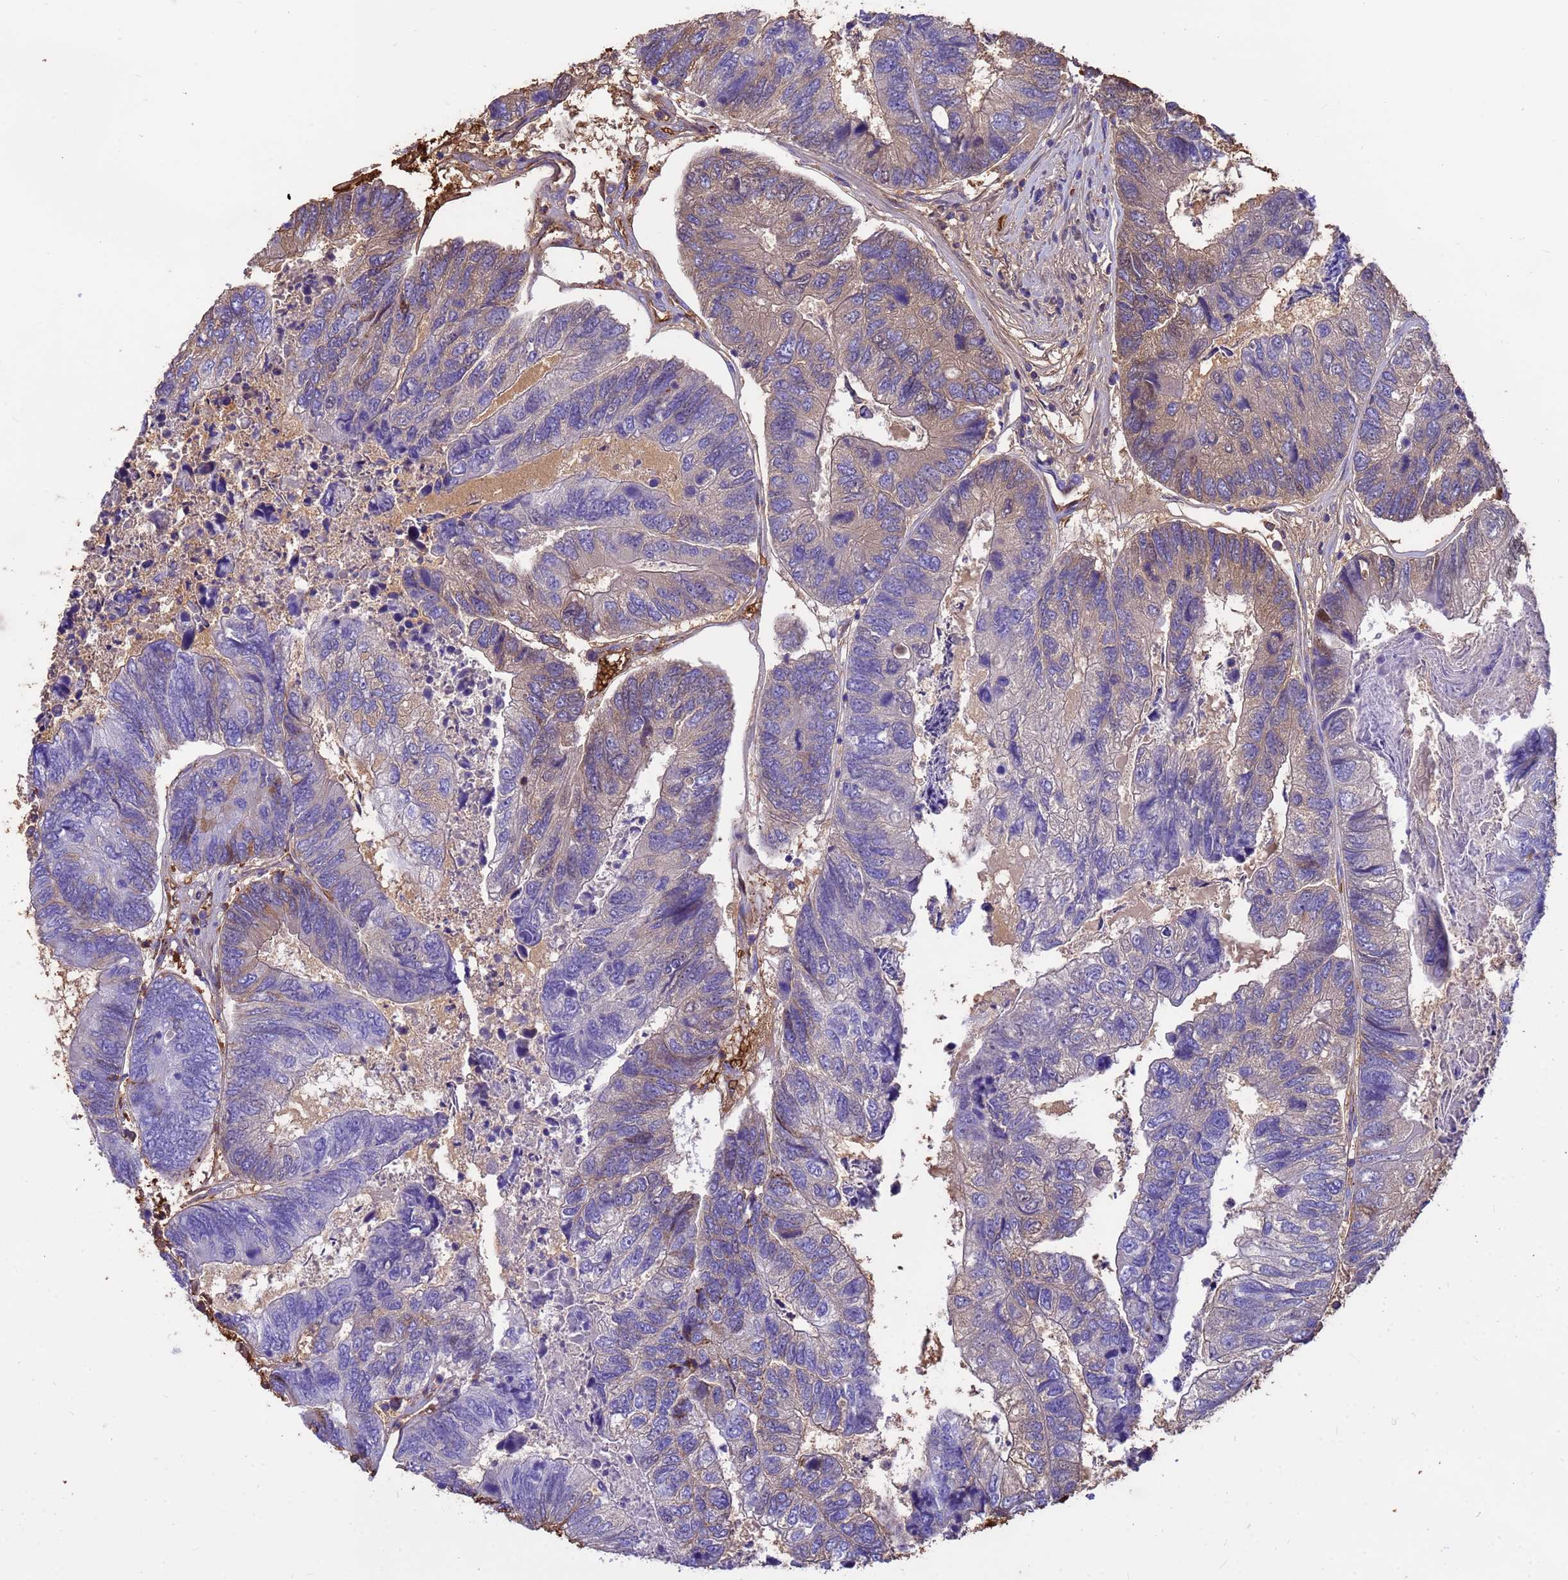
{"staining": {"intensity": "weak", "quantity": "<25%", "location": "cytoplasmic/membranous"}, "tissue": "colorectal cancer", "cell_type": "Tumor cells", "image_type": "cancer", "snomed": [{"axis": "morphology", "description": "Adenocarcinoma, NOS"}, {"axis": "topography", "description": "Colon"}], "caption": "The photomicrograph demonstrates no significant expression in tumor cells of adenocarcinoma (colorectal).", "gene": "HBA2", "patient": {"sex": "female", "age": 67}}